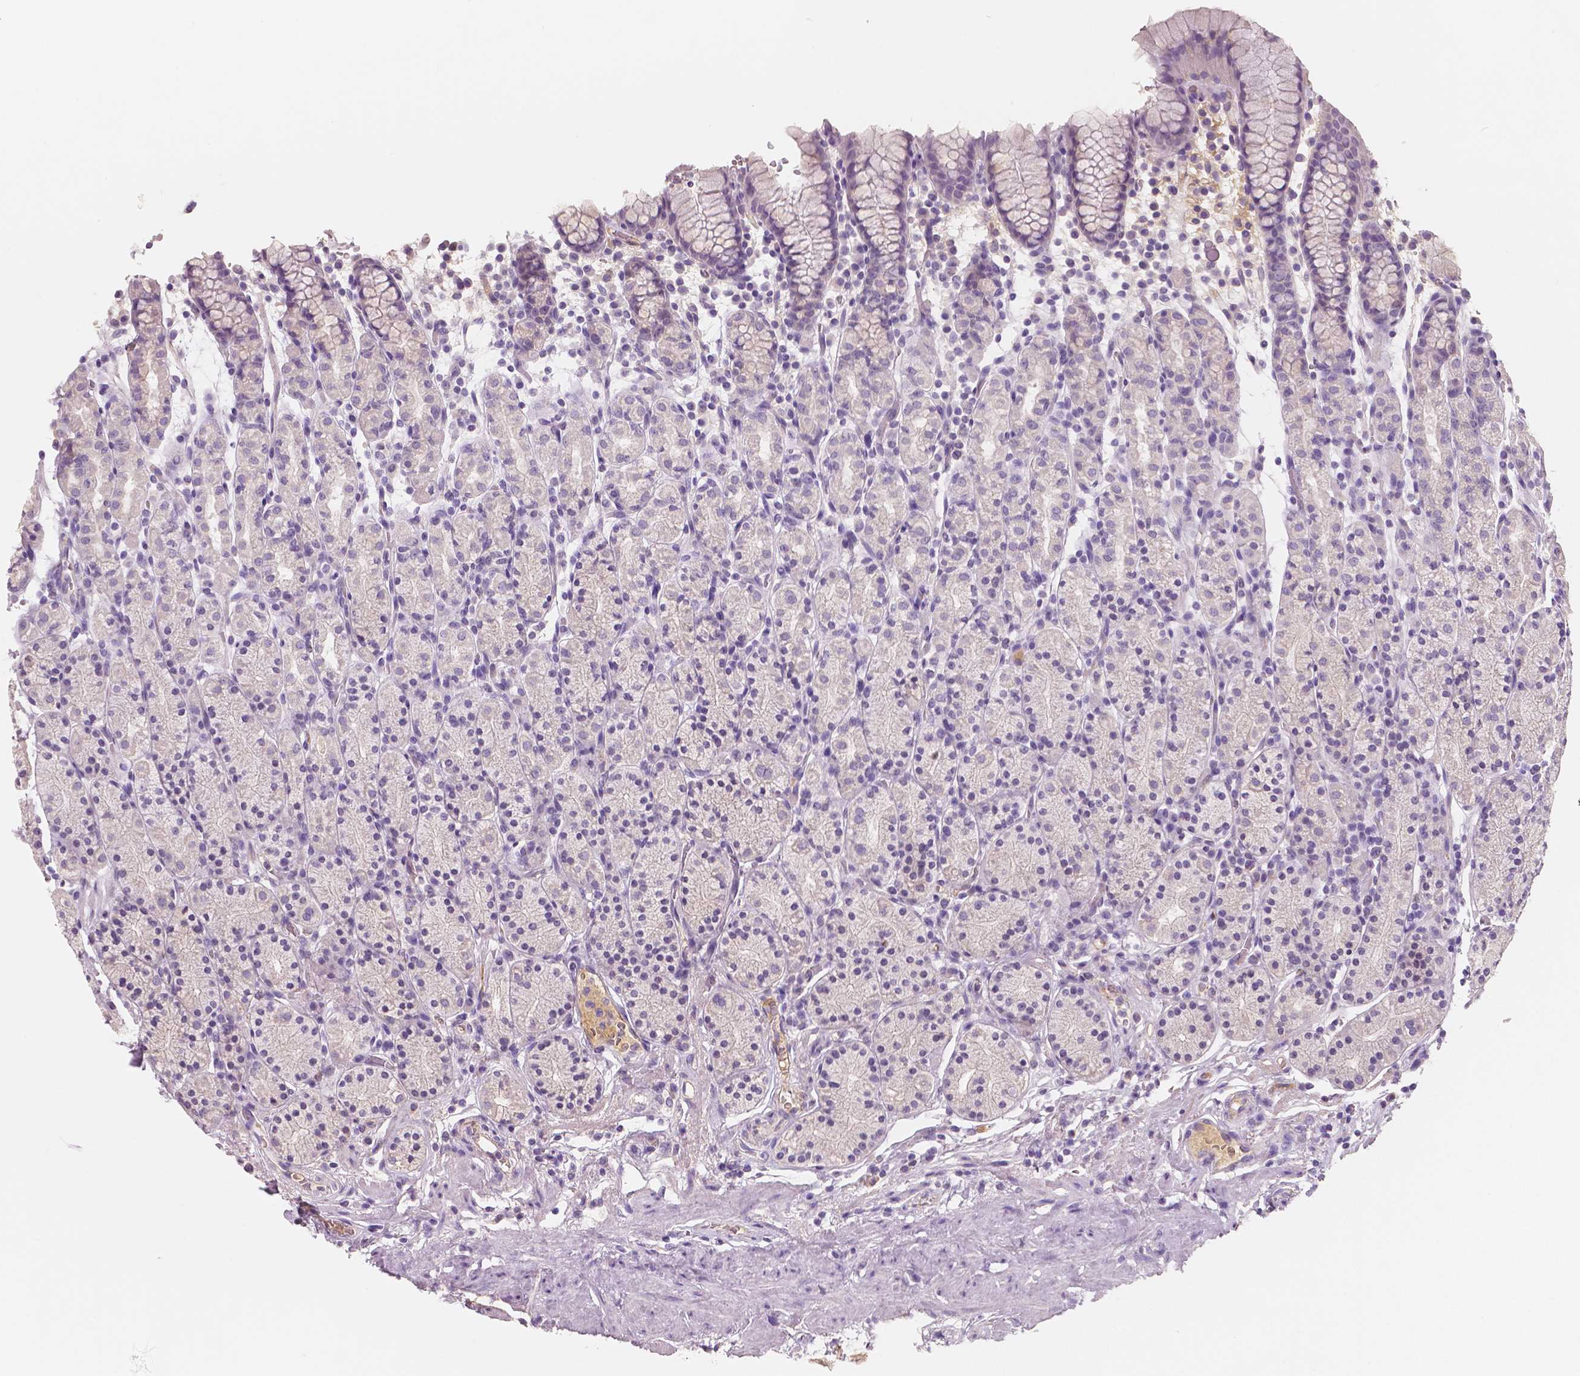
{"staining": {"intensity": "negative", "quantity": "none", "location": "none"}, "tissue": "stomach", "cell_type": "Glandular cells", "image_type": "normal", "snomed": [{"axis": "morphology", "description": "Normal tissue, NOS"}, {"axis": "topography", "description": "Stomach, upper"}, {"axis": "topography", "description": "Stomach"}], "caption": "A high-resolution micrograph shows IHC staining of benign stomach, which shows no significant expression in glandular cells.", "gene": "APOA4", "patient": {"sex": "male", "age": 62}}